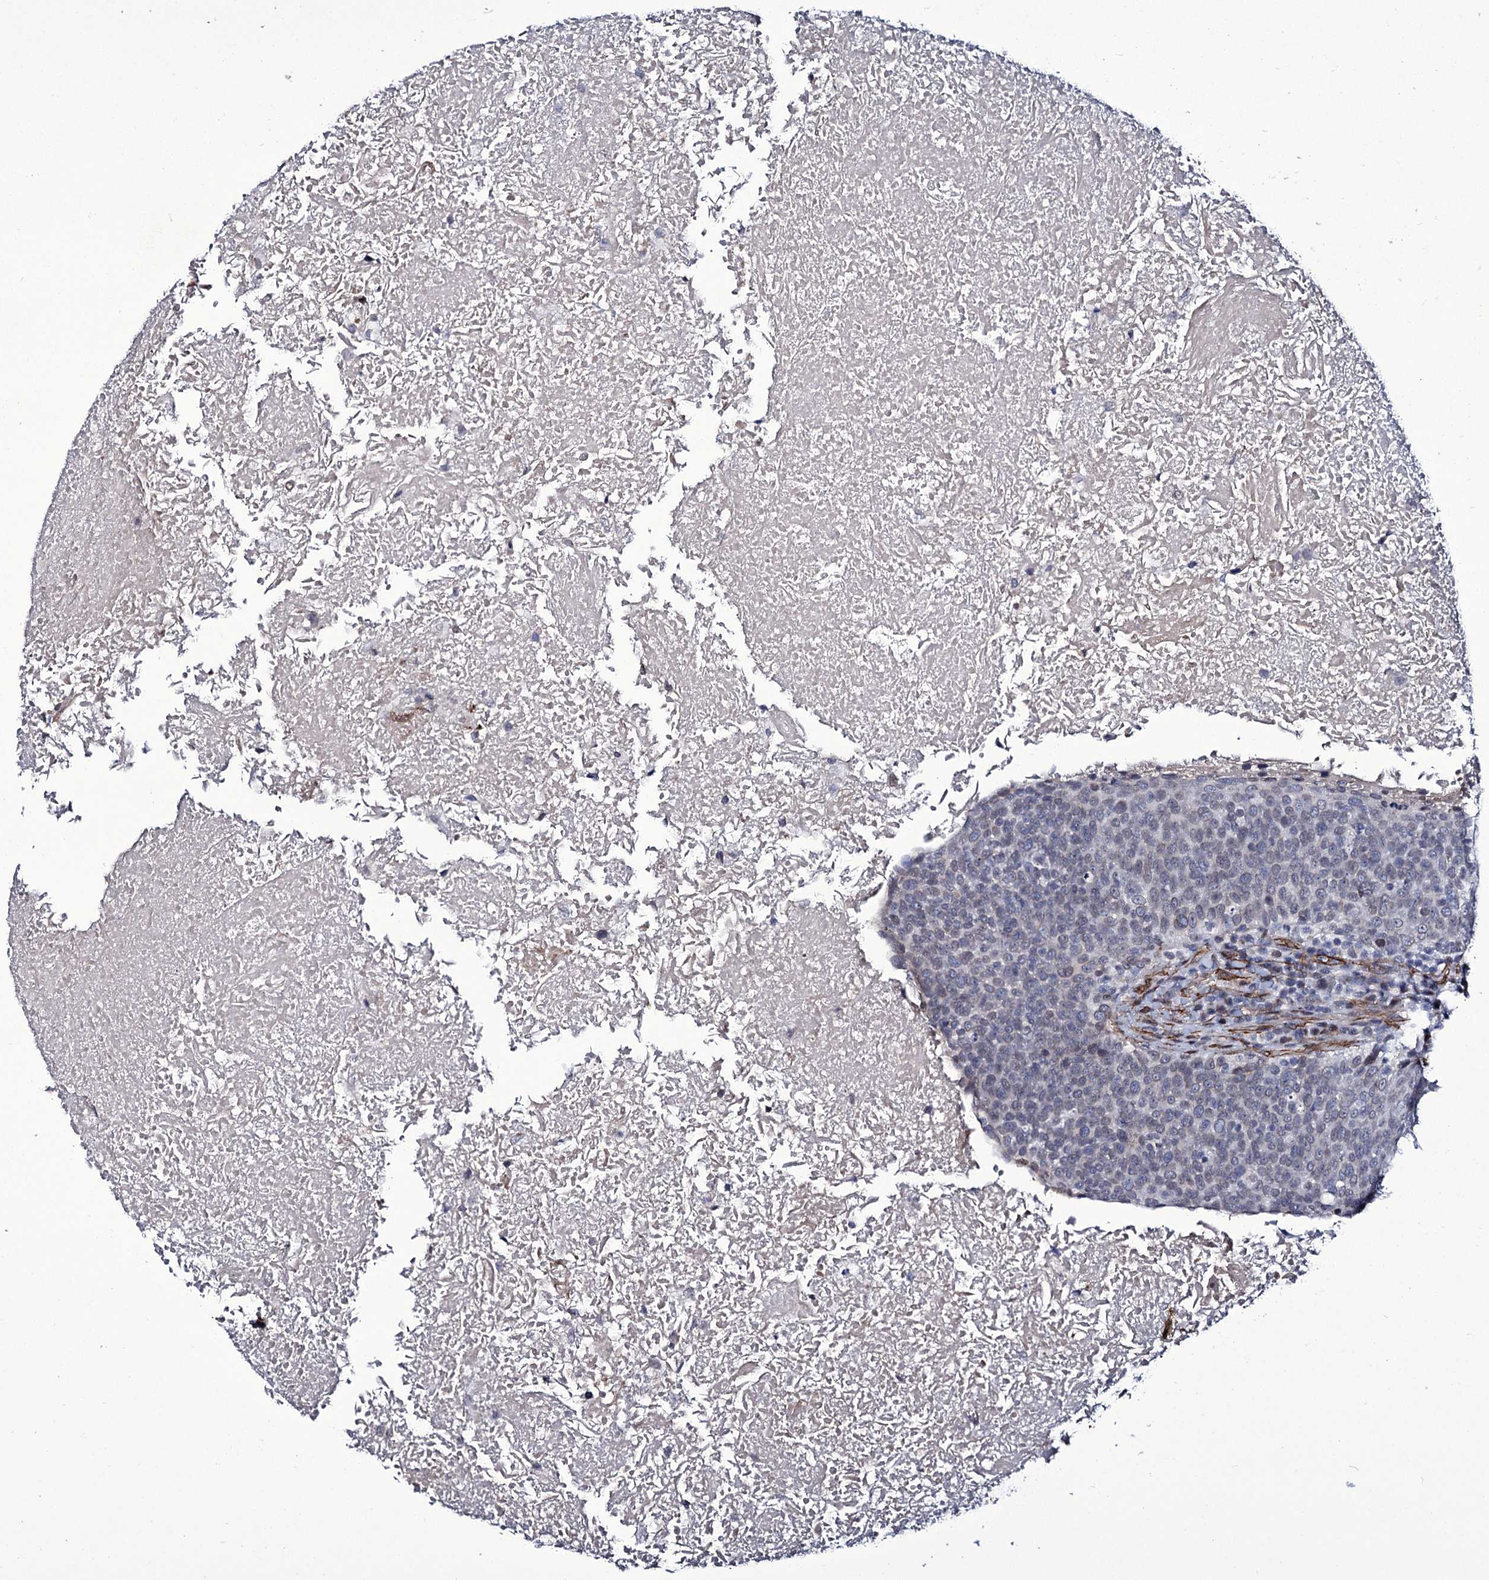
{"staining": {"intensity": "negative", "quantity": "none", "location": "none"}, "tissue": "head and neck cancer", "cell_type": "Tumor cells", "image_type": "cancer", "snomed": [{"axis": "morphology", "description": "Squamous cell carcinoma, NOS"}, {"axis": "morphology", "description": "Squamous cell carcinoma, metastatic, NOS"}, {"axis": "topography", "description": "Lymph node"}, {"axis": "topography", "description": "Head-Neck"}], "caption": "A histopathology image of head and neck squamous cell carcinoma stained for a protein displays no brown staining in tumor cells.", "gene": "ZC3H12C", "patient": {"sex": "male", "age": 62}}